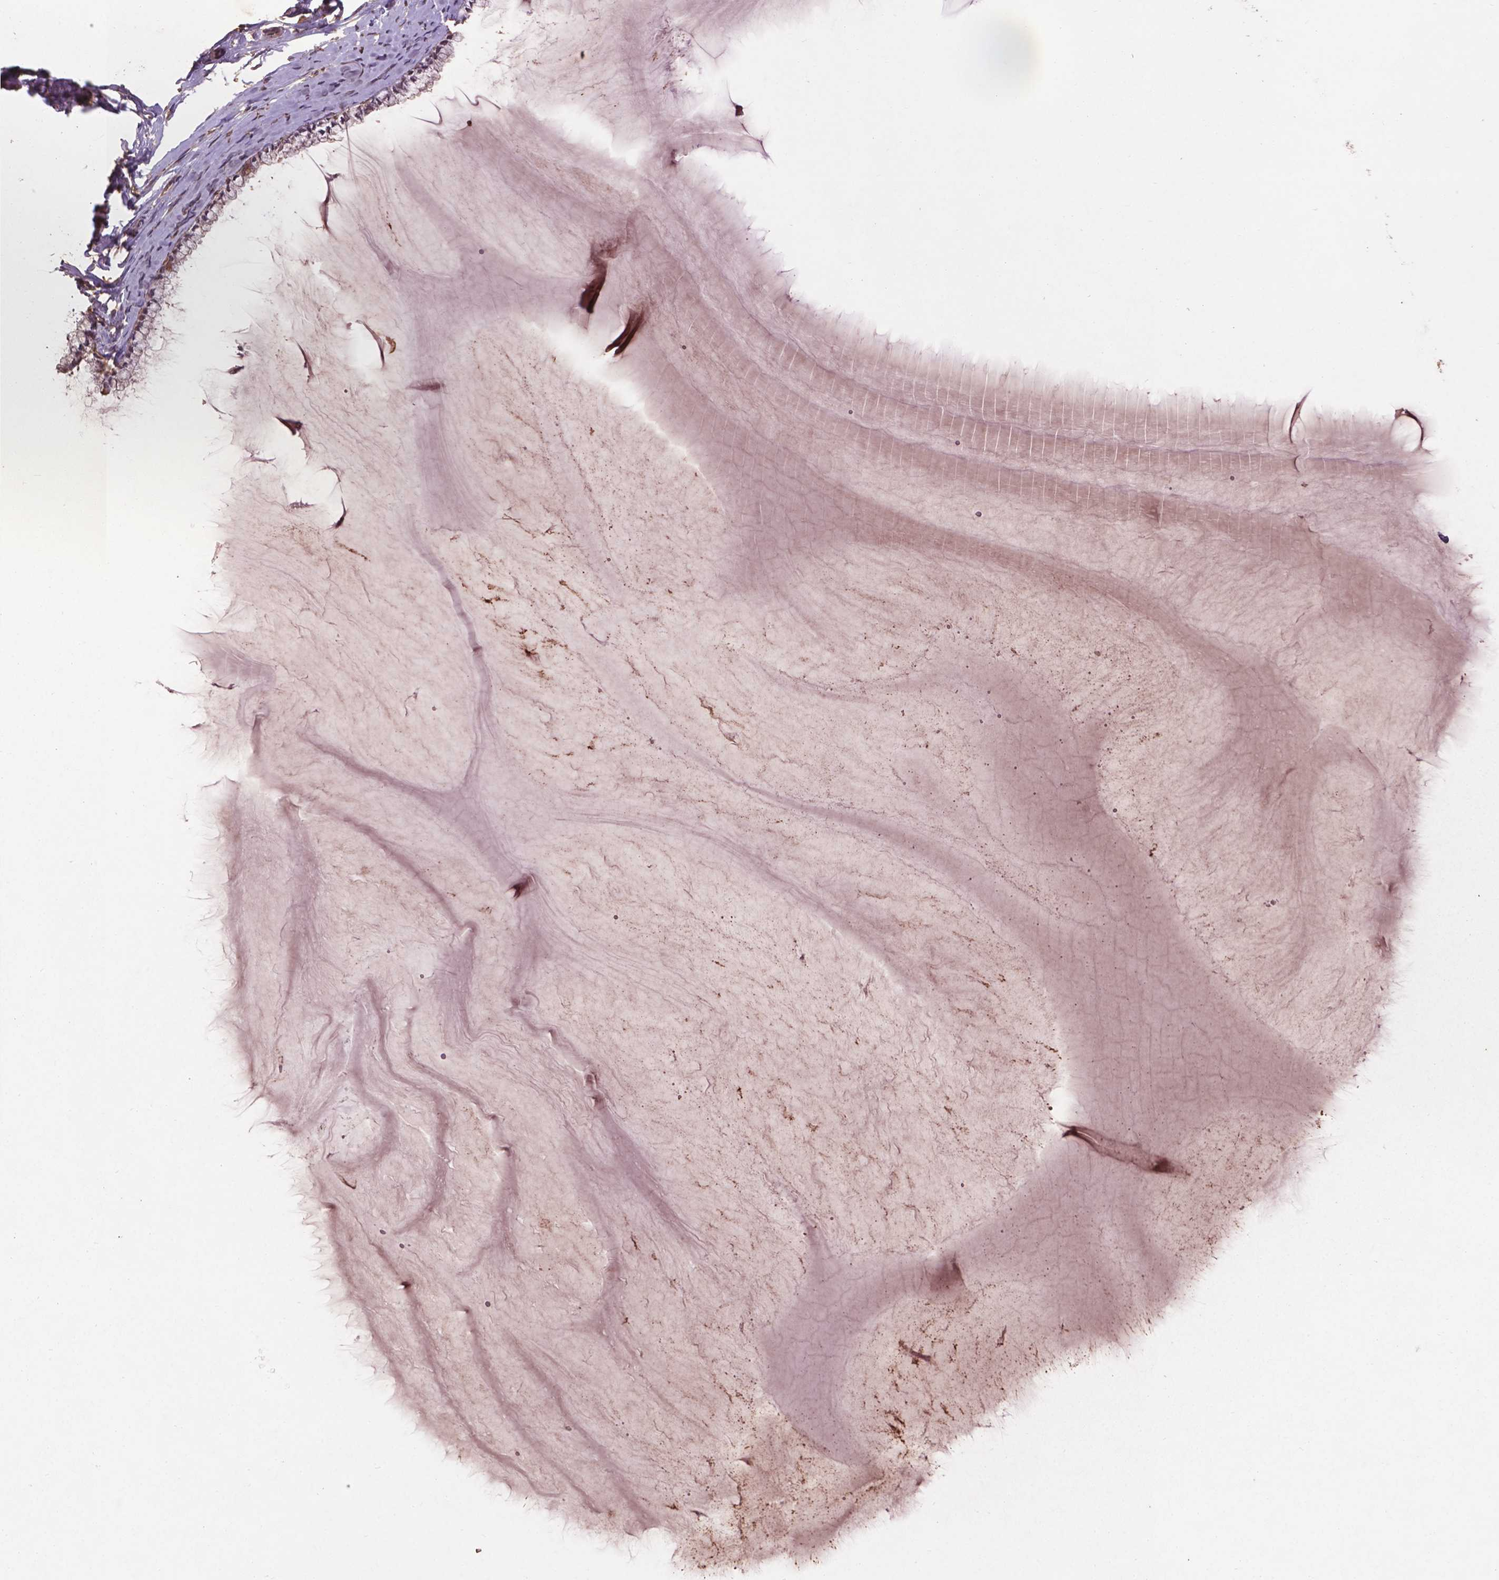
{"staining": {"intensity": "weak", "quantity": "<25%", "location": "cytoplasmic/membranous,nuclear"}, "tissue": "cervix", "cell_type": "Glandular cells", "image_type": "normal", "snomed": [{"axis": "morphology", "description": "Normal tissue, NOS"}, {"axis": "topography", "description": "Cervix"}], "caption": "IHC image of unremarkable cervix stained for a protein (brown), which shows no expression in glandular cells.", "gene": "BABAM1", "patient": {"sex": "female", "age": 40}}